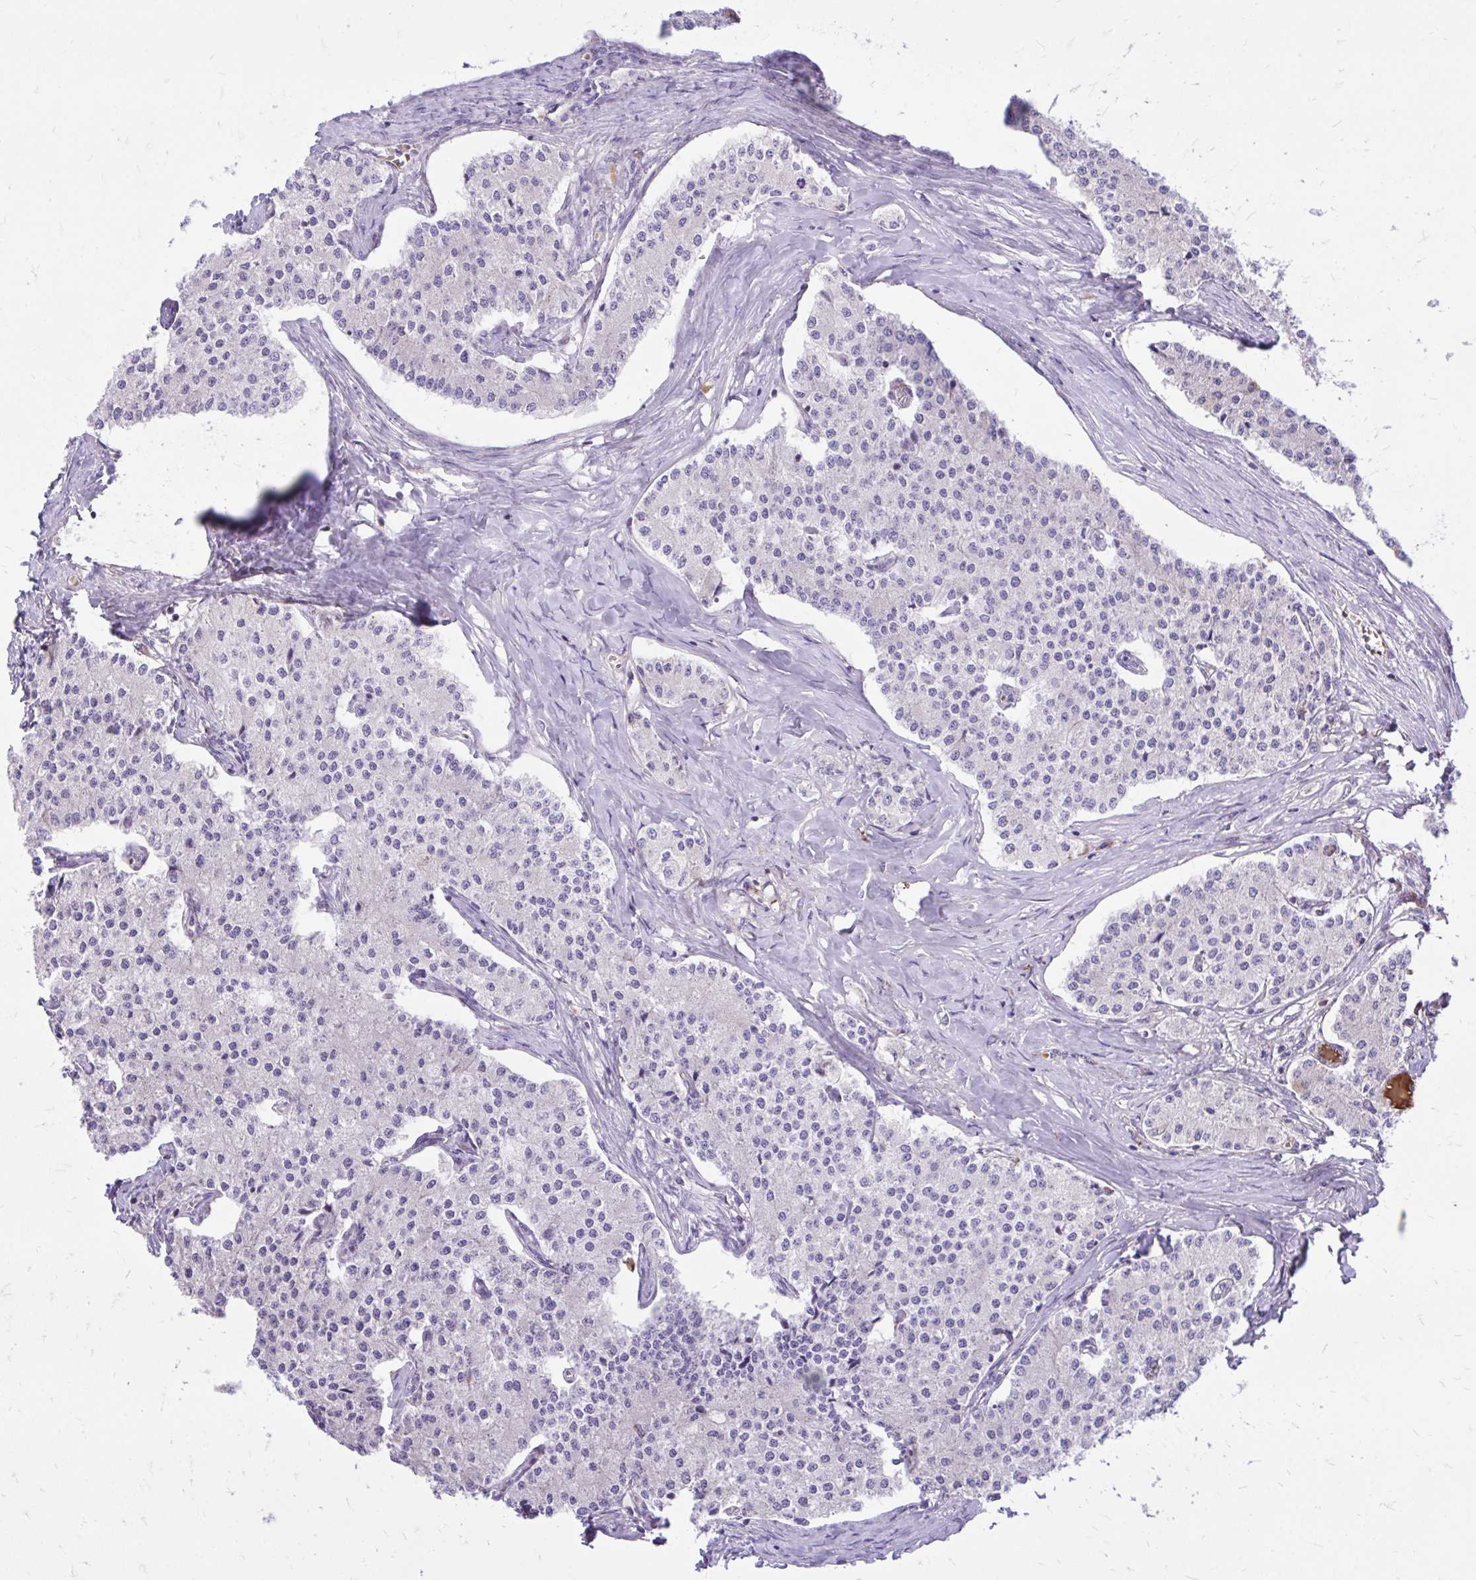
{"staining": {"intensity": "negative", "quantity": "none", "location": "none"}, "tissue": "carcinoid", "cell_type": "Tumor cells", "image_type": "cancer", "snomed": [{"axis": "morphology", "description": "Carcinoid, malignant, NOS"}, {"axis": "topography", "description": "Colon"}], "caption": "Tumor cells are negative for brown protein staining in malignant carcinoid.", "gene": "ATP13A2", "patient": {"sex": "female", "age": 52}}